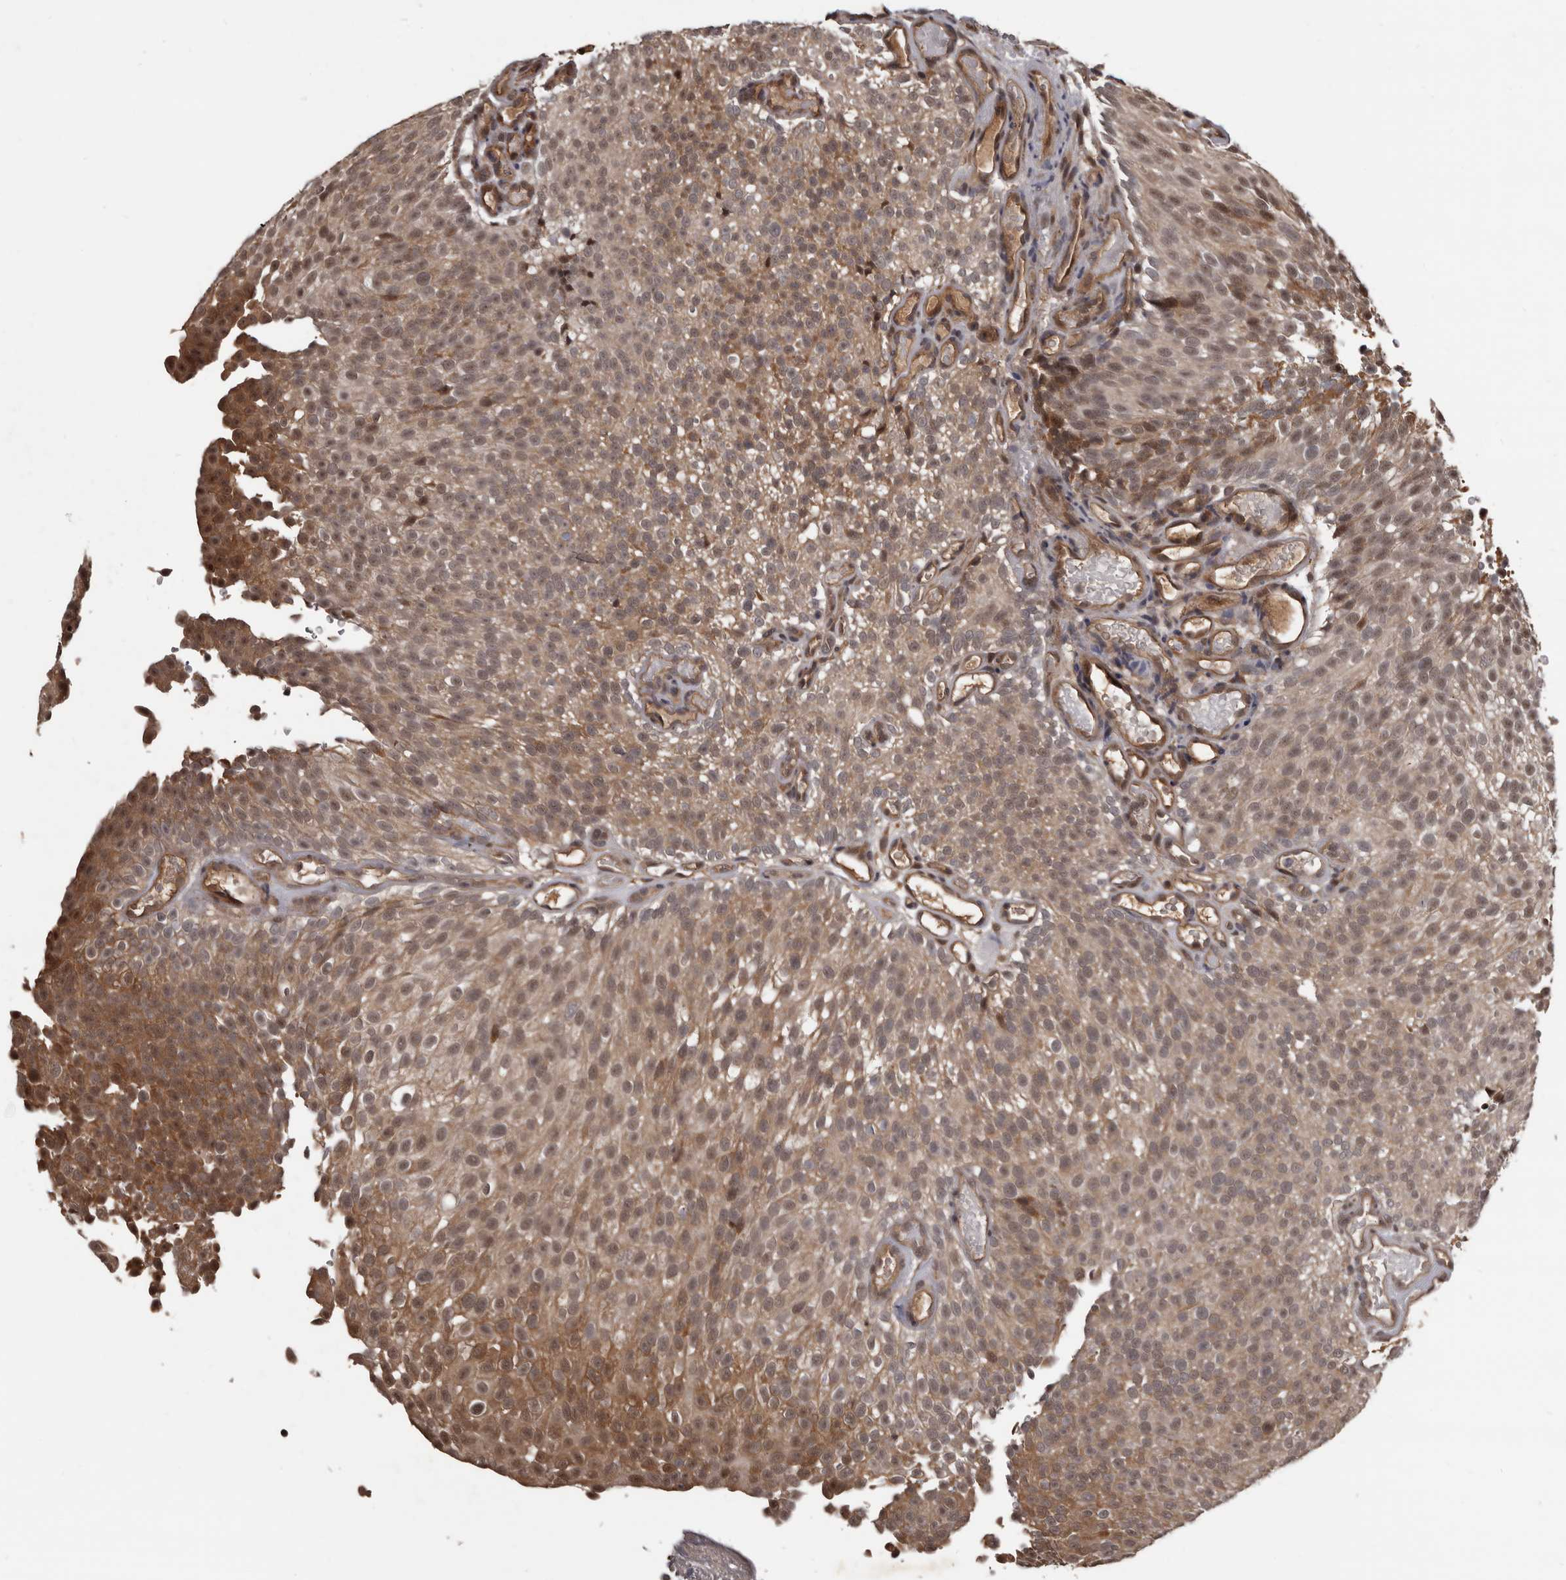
{"staining": {"intensity": "weak", "quantity": ">75%", "location": "cytoplasmic/membranous,nuclear"}, "tissue": "urothelial cancer", "cell_type": "Tumor cells", "image_type": "cancer", "snomed": [{"axis": "morphology", "description": "Urothelial carcinoma, Low grade"}, {"axis": "topography", "description": "Urinary bladder"}], "caption": "Brown immunohistochemical staining in human low-grade urothelial carcinoma demonstrates weak cytoplasmic/membranous and nuclear staining in about >75% of tumor cells.", "gene": "AHR", "patient": {"sex": "male", "age": 78}}